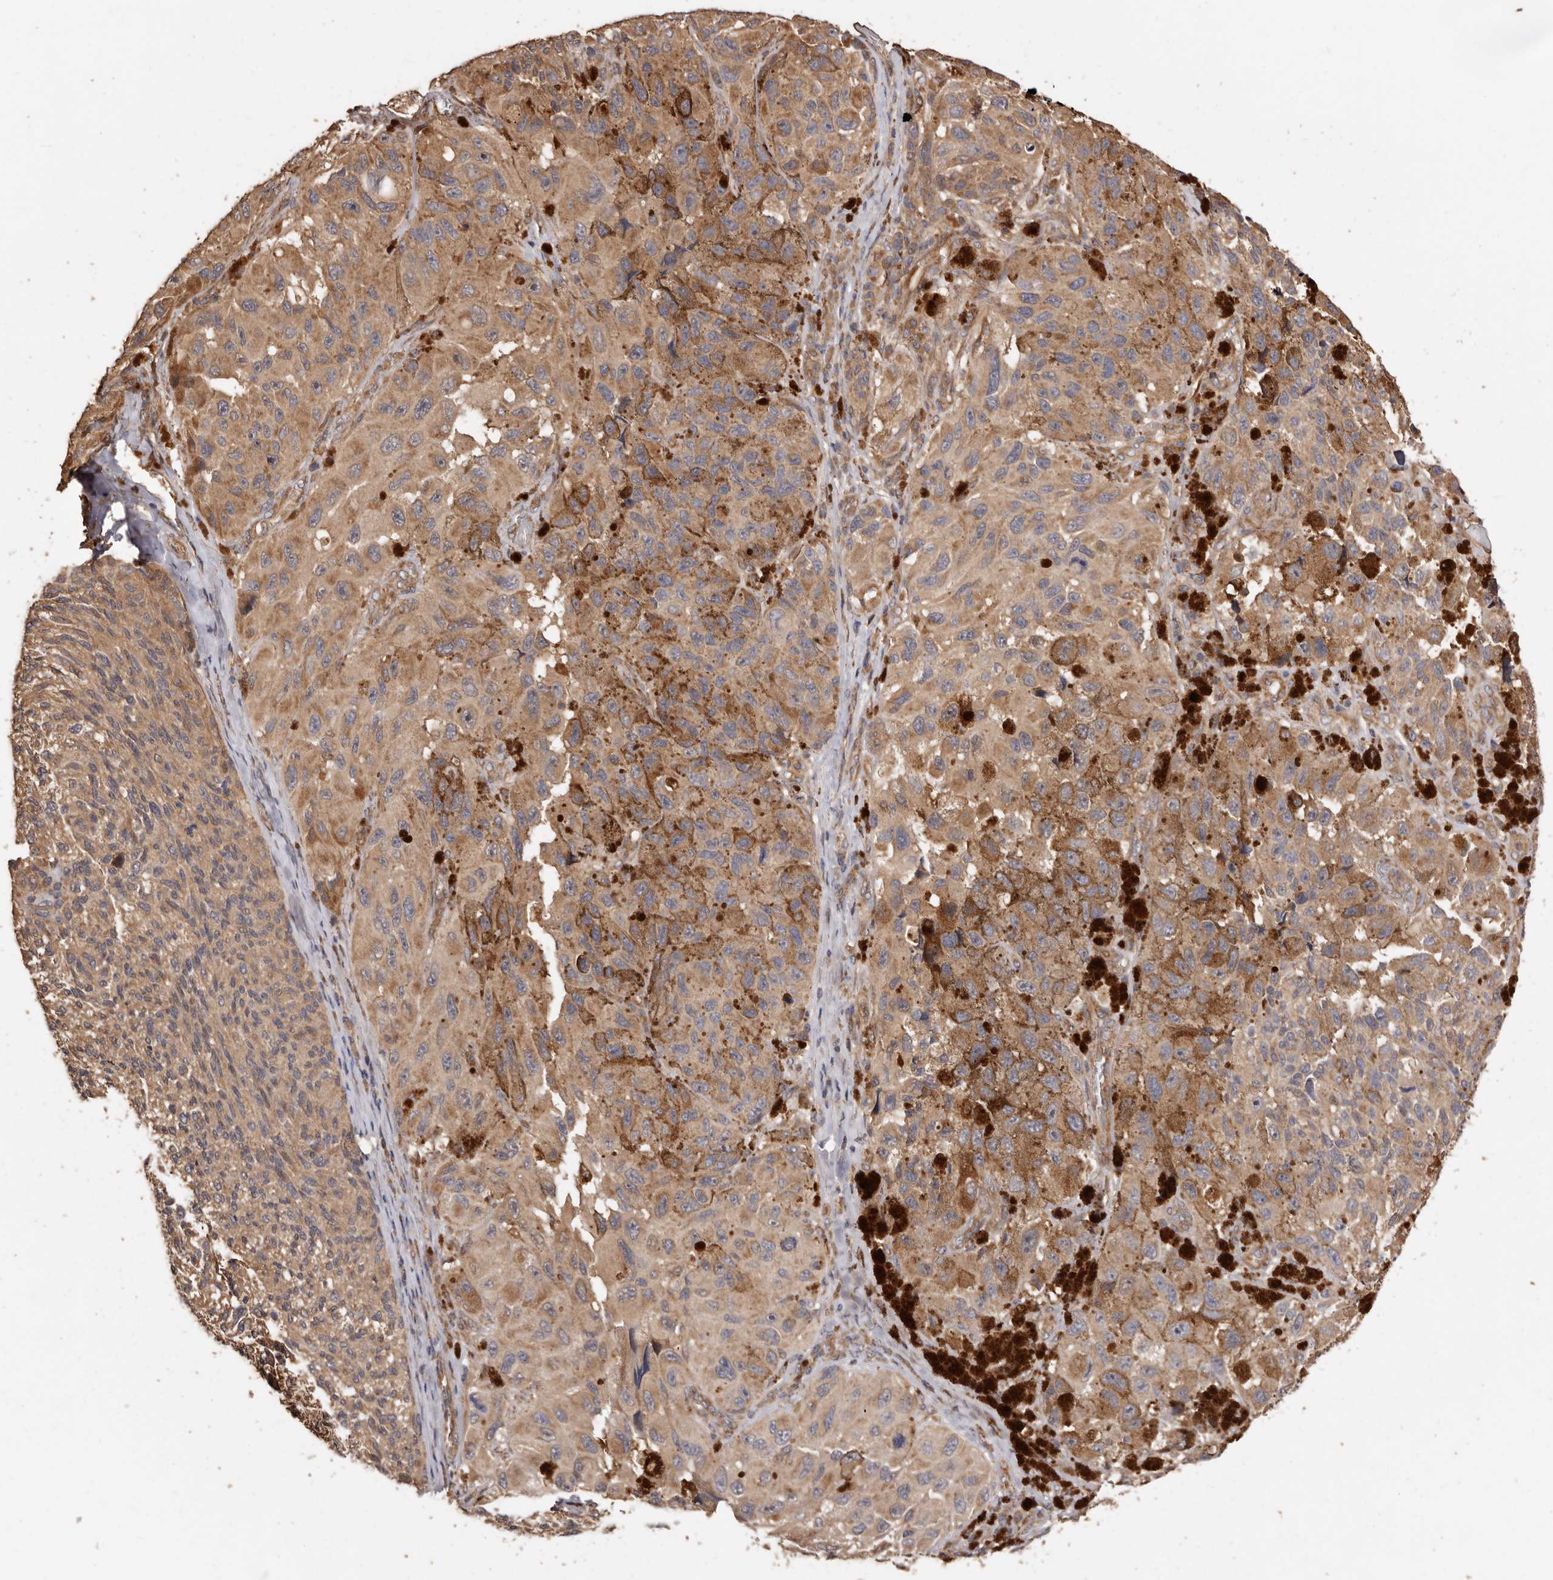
{"staining": {"intensity": "weak", "quantity": ">75%", "location": "cytoplasmic/membranous"}, "tissue": "melanoma", "cell_type": "Tumor cells", "image_type": "cancer", "snomed": [{"axis": "morphology", "description": "Malignant melanoma, NOS"}, {"axis": "topography", "description": "Skin"}], "caption": "Malignant melanoma tissue shows weak cytoplasmic/membranous expression in approximately >75% of tumor cells Using DAB (3,3'-diaminobenzidine) (brown) and hematoxylin (blue) stains, captured at high magnification using brightfield microscopy.", "gene": "COQ8B", "patient": {"sex": "female", "age": 73}}